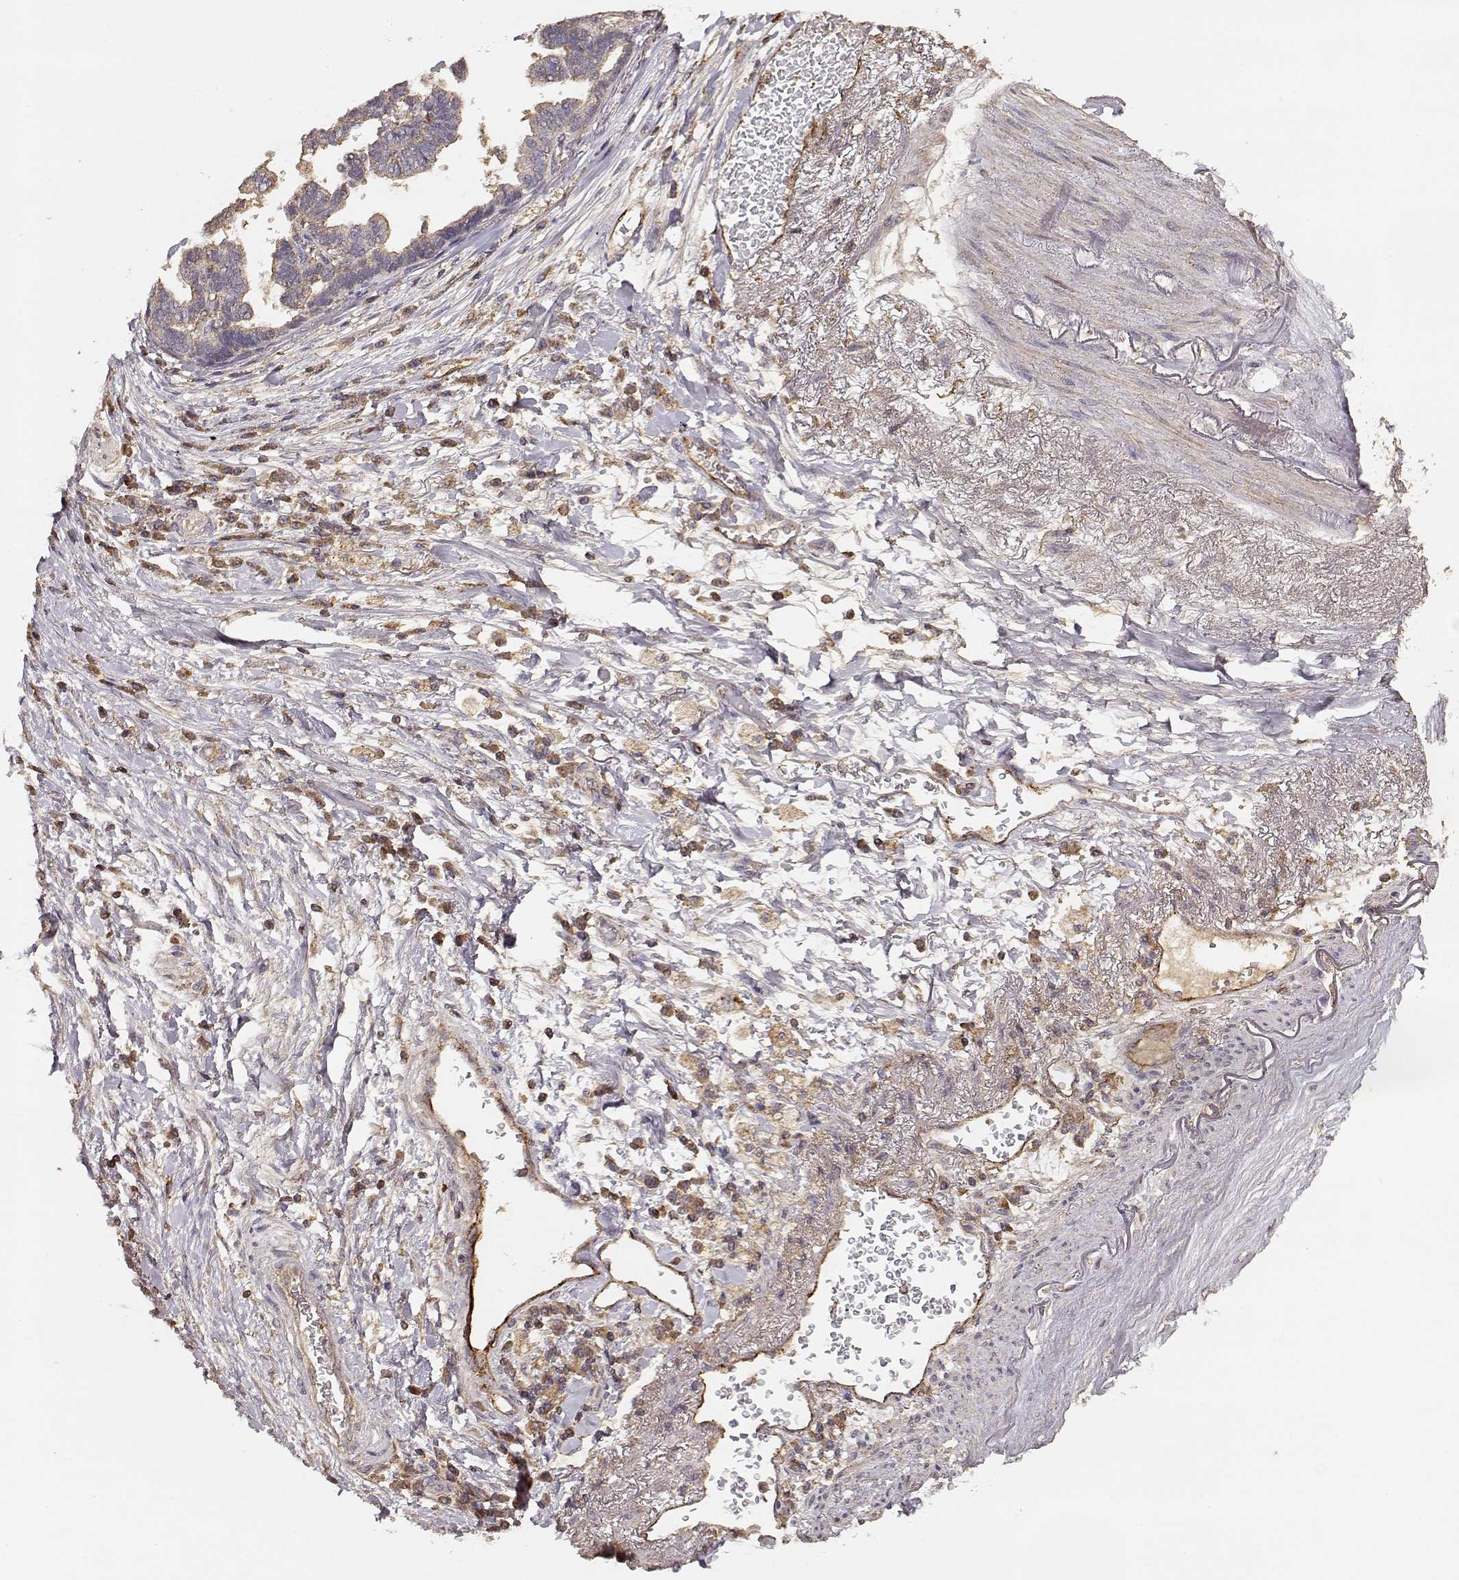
{"staining": {"intensity": "weak", "quantity": "<25%", "location": "cytoplasmic/membranous"}, "tissue": "stomach cancer", "cell_type": "Tumor cells", "image_type": "cancer", "snomed": [{"axis": "morphology", "description": "Adenocarcinoma, NOS"}, {"axis": "topography", "description": "Stomach"}], "caption": "This micrograph is of stomach adenocarcinoma stained with immunohistochemistry to label a protein in brown with the nuclei are counter-stained blue. There is no staining in tumor cells. (DAB (3,3'-diaminobenzidine) immunohistochemistry with hematoxylin counter stain).", "gene": "TARS3", "patient": {"sex": "male", "age": 83}}